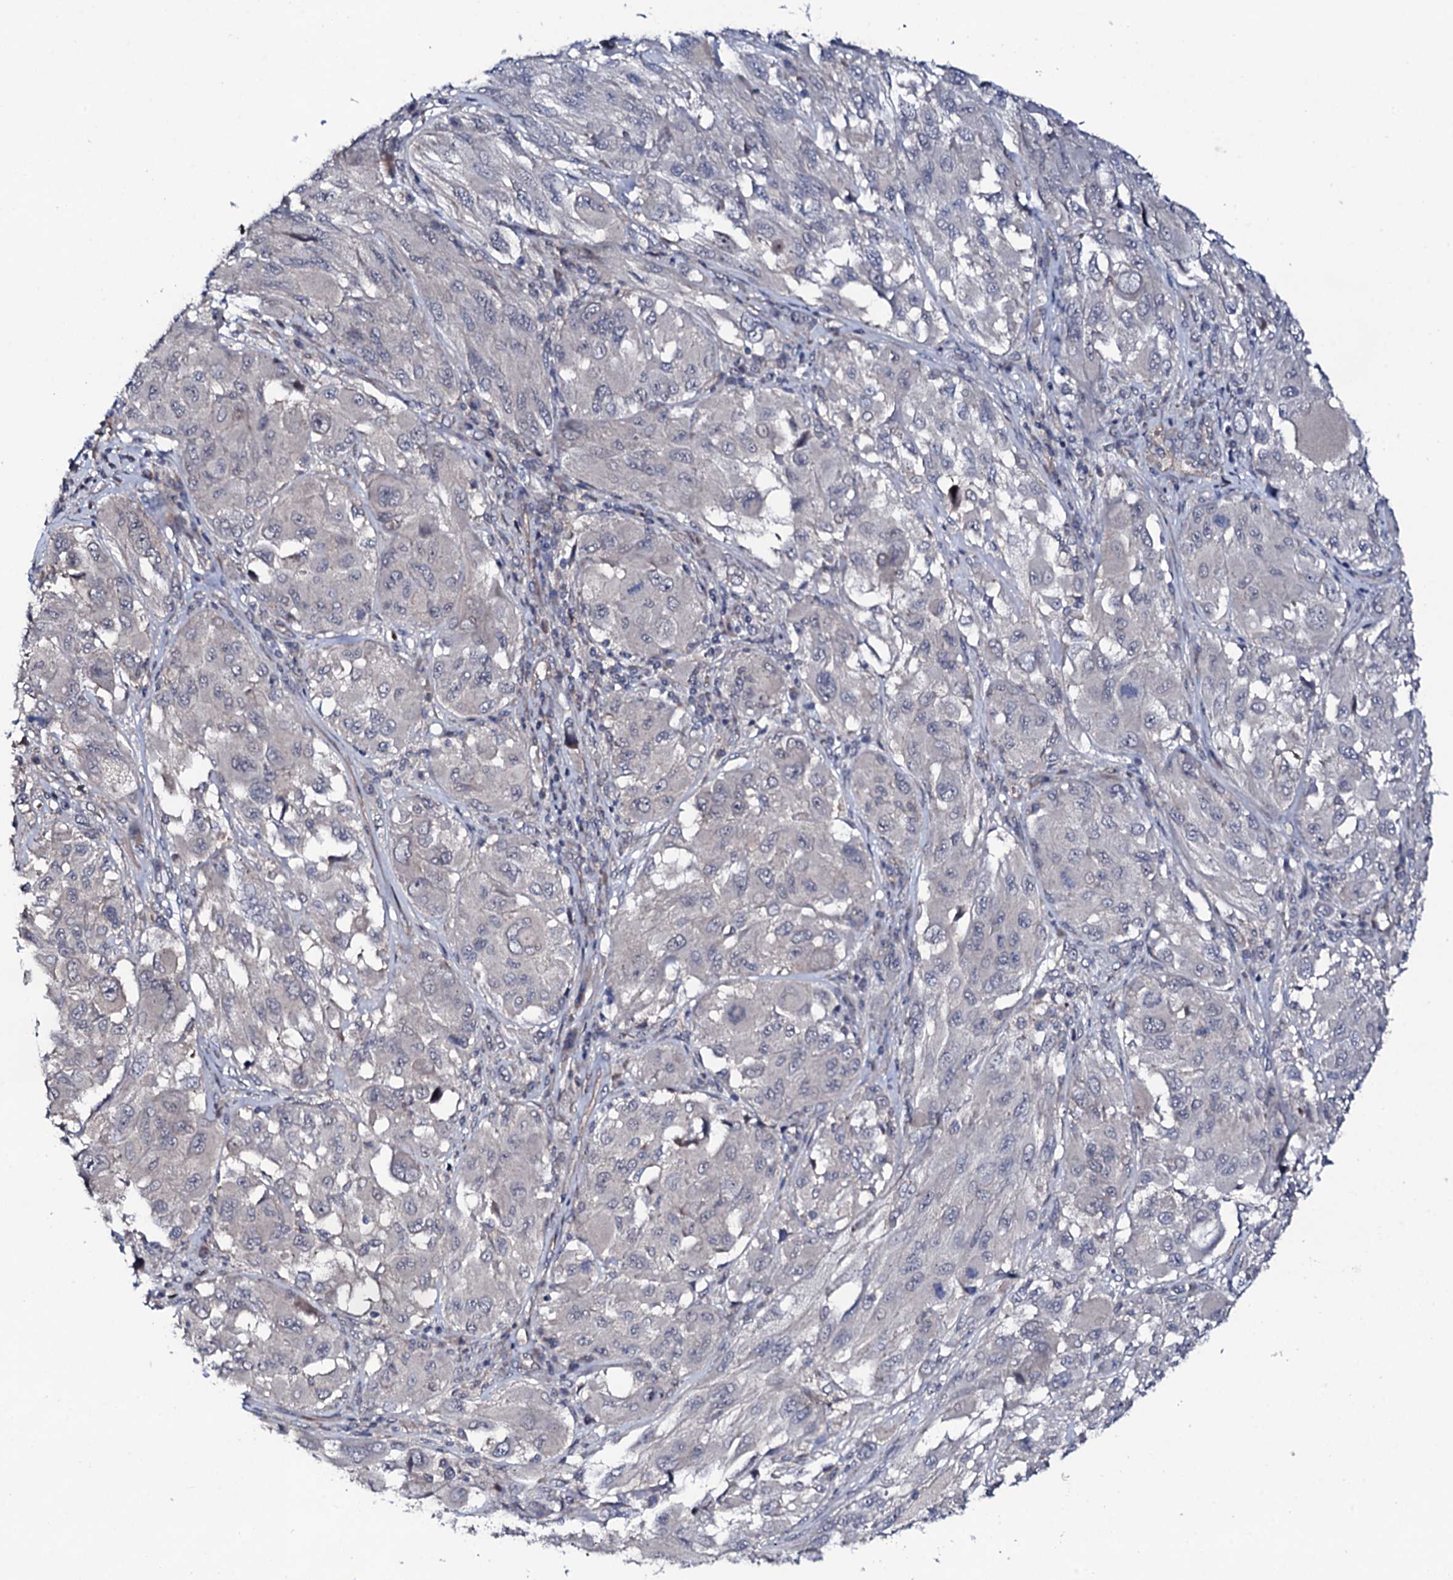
{"staining": {"intensity": "negative", "quantity": "none", "location": "none"}, "tissue": "melanoma", "cell_type": "Tumor cells", "image_type": "cancer", "snomed": [{"axis": "morphology", "description": "Malignant melanoma, NOS"}, {"axis": "topography", "description": "Skin"}], "caption": "Immunohistochemical staining of malignant melanoma exhibits no significant positivity in tumor cells. Nuclei are stained in blue.", "gene": "CIAO2A", "patient": {"sex": "female", "age": 91}}